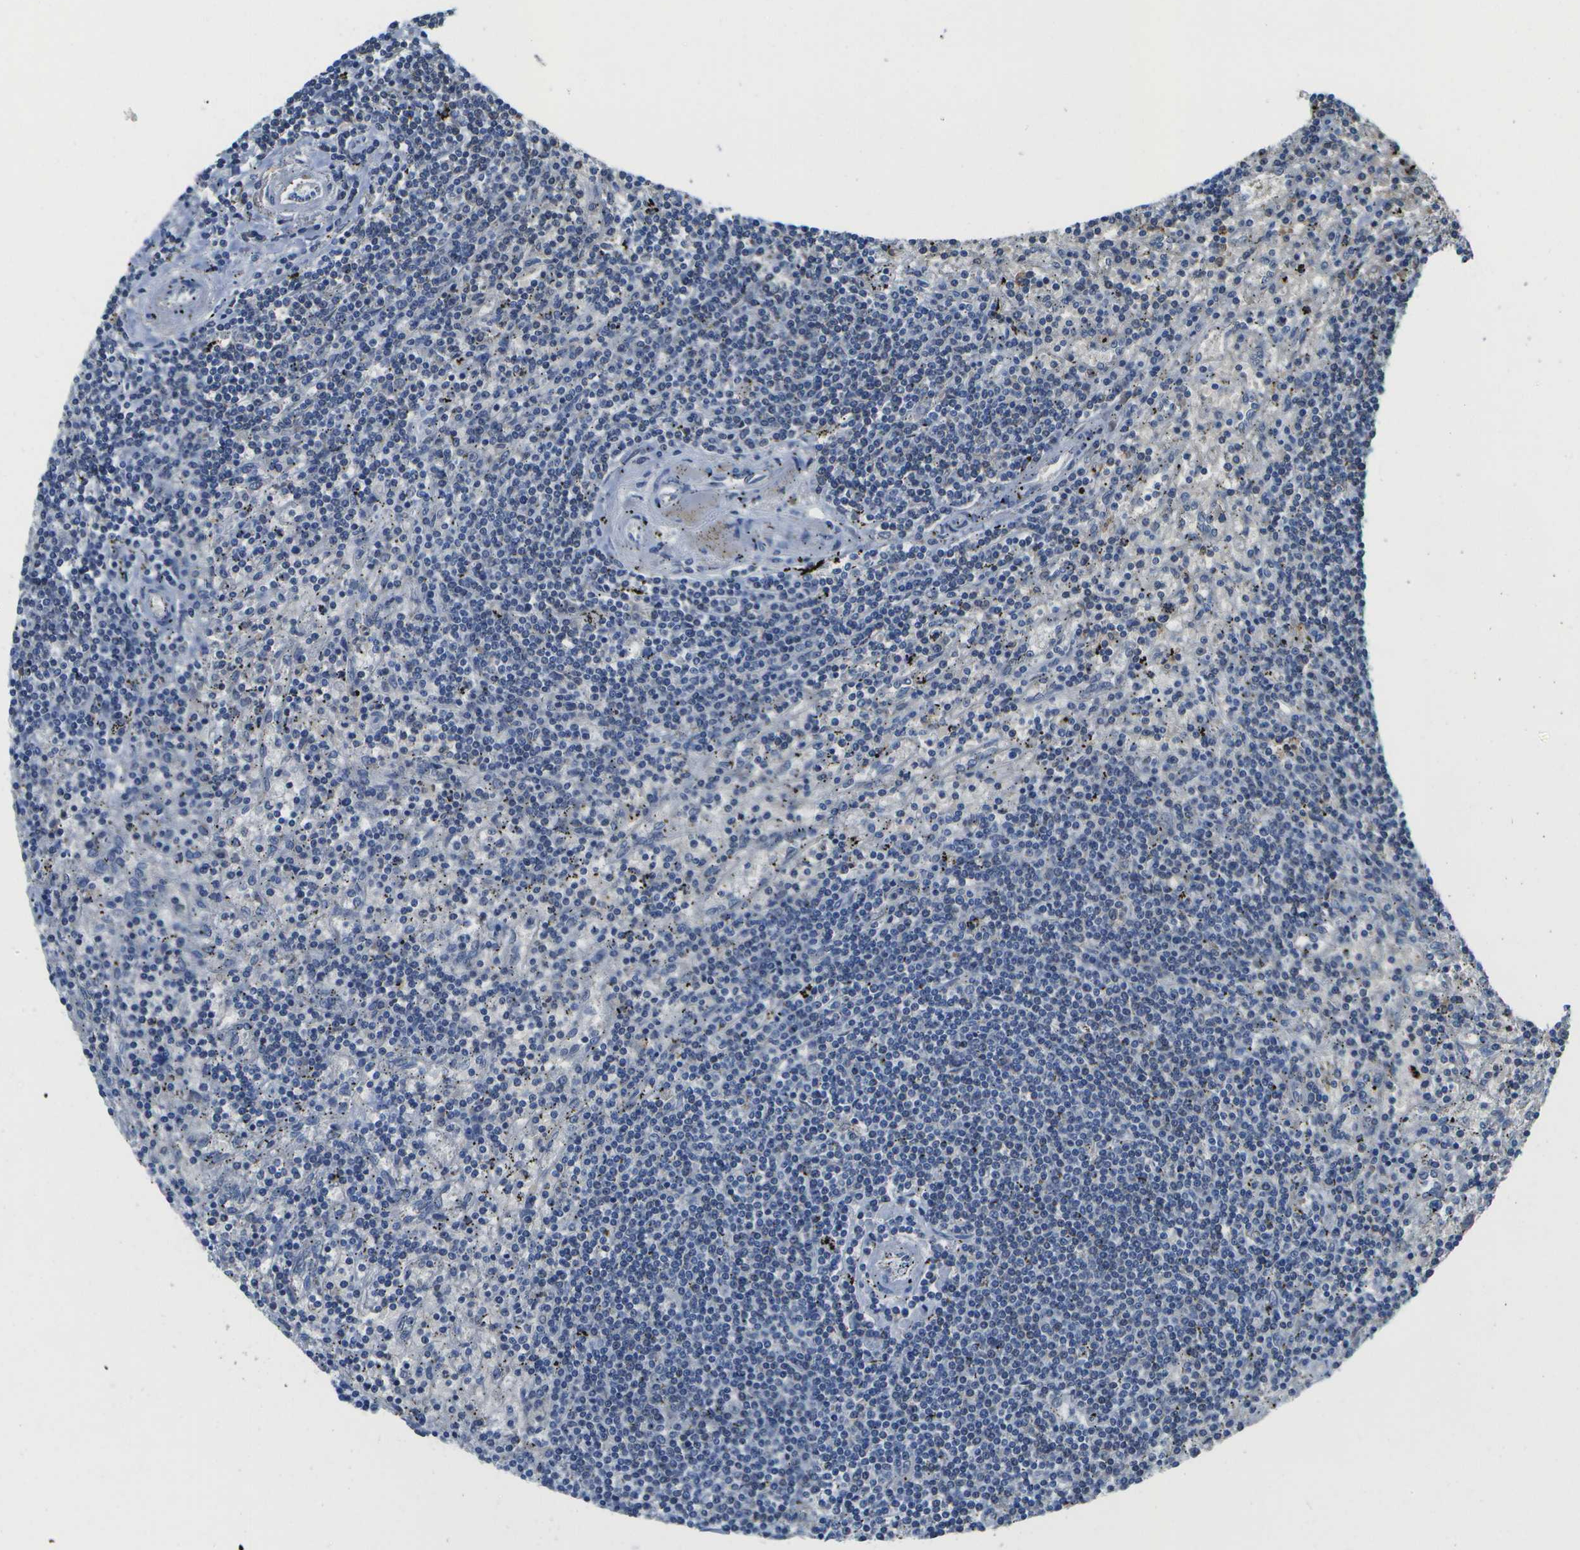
{"staining": {"intensity": "negative", "quantity": "none", "location": "none"}, "tissue": "lymphoma", "cell_type": "Tumor cells", "image_type": "cancer", "snomed": [{"axis": "morphology", "description": "Malignant lymphoma, non-Hodgkin's type, Low grade"}, {"axis": "topography", "description": "Spleen"}], "caption": "Tumor cells show no significant protein staining in lymphoma.", "gene": "DSE", "patient": {"sex": "male", "age": 76}}